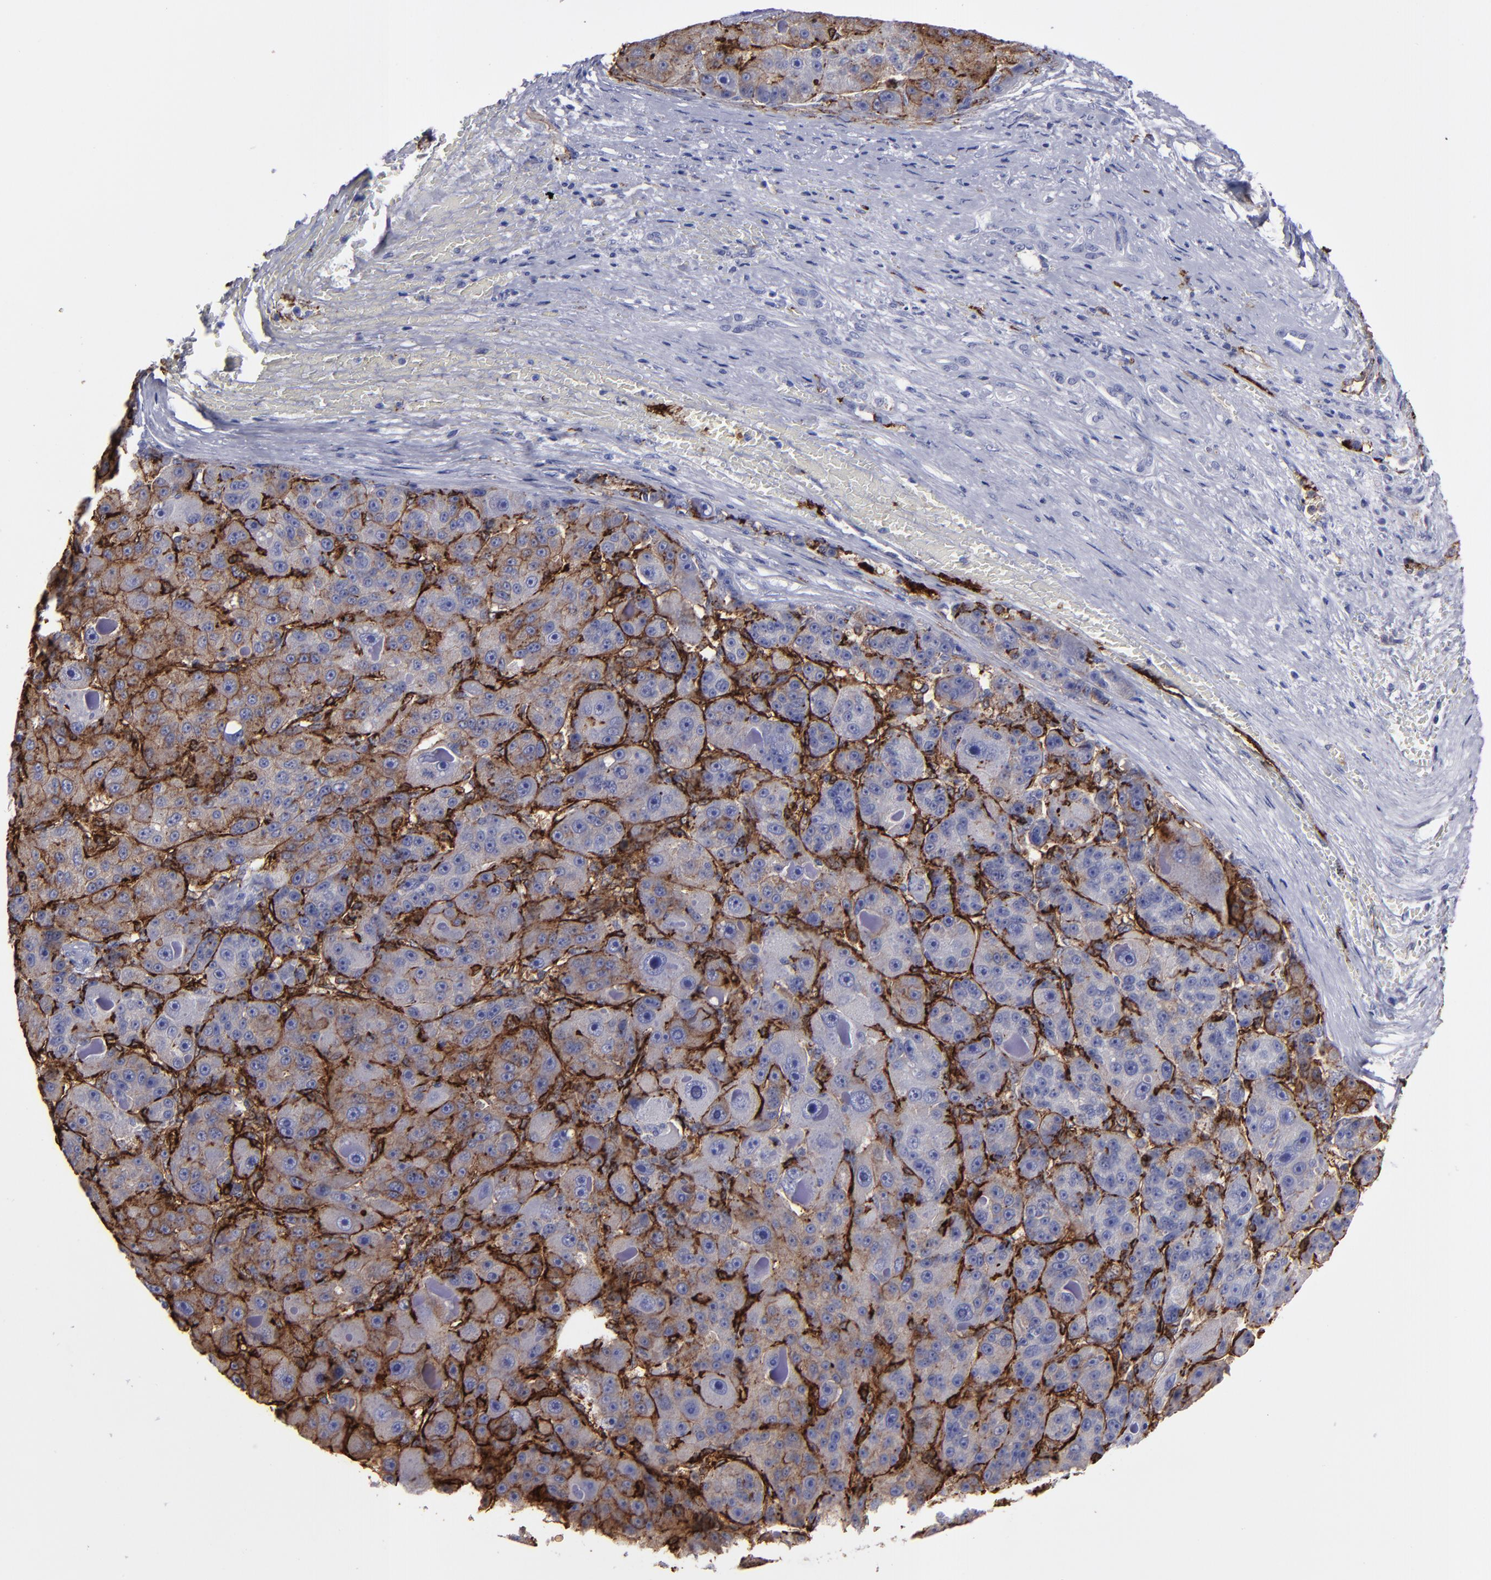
{"staining": {"intensity": "moderate", "quantity": "25%-75%", "location": "cytoplasmic/membranous"}, "tissue": "liver cancer", "cell_type": "Tumor cells", "image_type": "cancer", "snomed": [{"axis": "morphology", "description": "Carcinoma, Hepatocellular, NOS"}, {"axis": "topography", "description": "Liver"}], "caption": "Immunohistochemistry (IHC) of human hepatocellular carcinoma (liver) shows medium levels of moderate cytoplasmic/membranous positivity in about 25%-75% of tumor cells.", "gene": "CD36", "patient": {"sex": "male", "age": 76}}